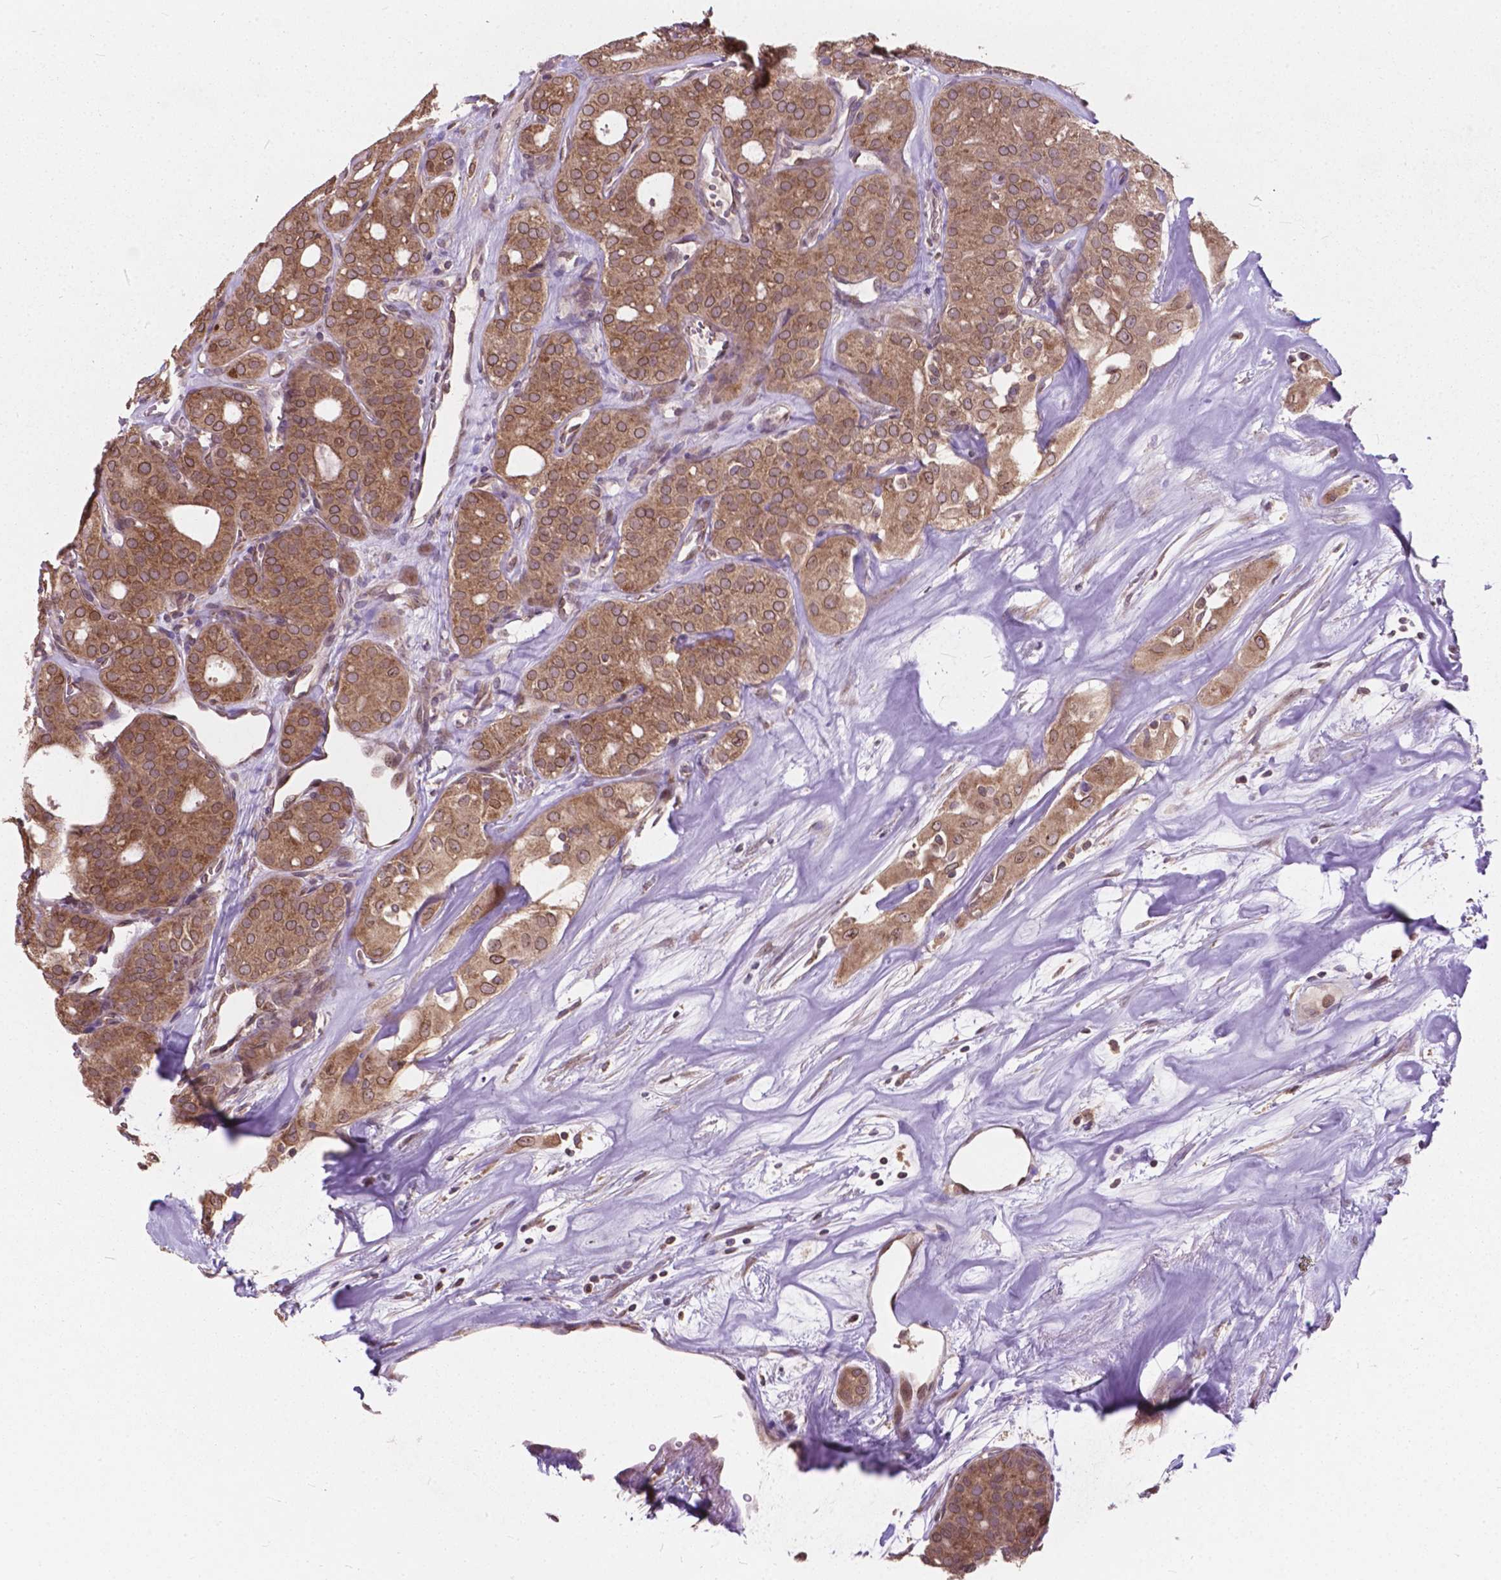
{"staining": {"intensity": "weak", "quantity": ">75%", "location": "cytoplasmic/membranous"}, "tissue": "thyroid cancer", "cell_type": "Tumor cells", "image_type": "cancer", "snomed": [{"axis": "morphology", "description": "Follicular adenoma carcinoma, NOS"}, {"axis": "topography", "description": "Thyroid gland"}], "caption": "Immunohistochemistry (DAB (3,3'-diaminobenzidine)) staining of human thyroid cancer (follicular adenoma carcinoma) reveals weak cytoplasmic/membranous protein positivity in approximately >75% of tumor cells. The staining is performed using DAB brown chromogen to label protein expression. The nuclei are counter-stained blue using hematoxylin.", "gene": "MRPL33", "patient": {"sex": "male", "age": 75}}